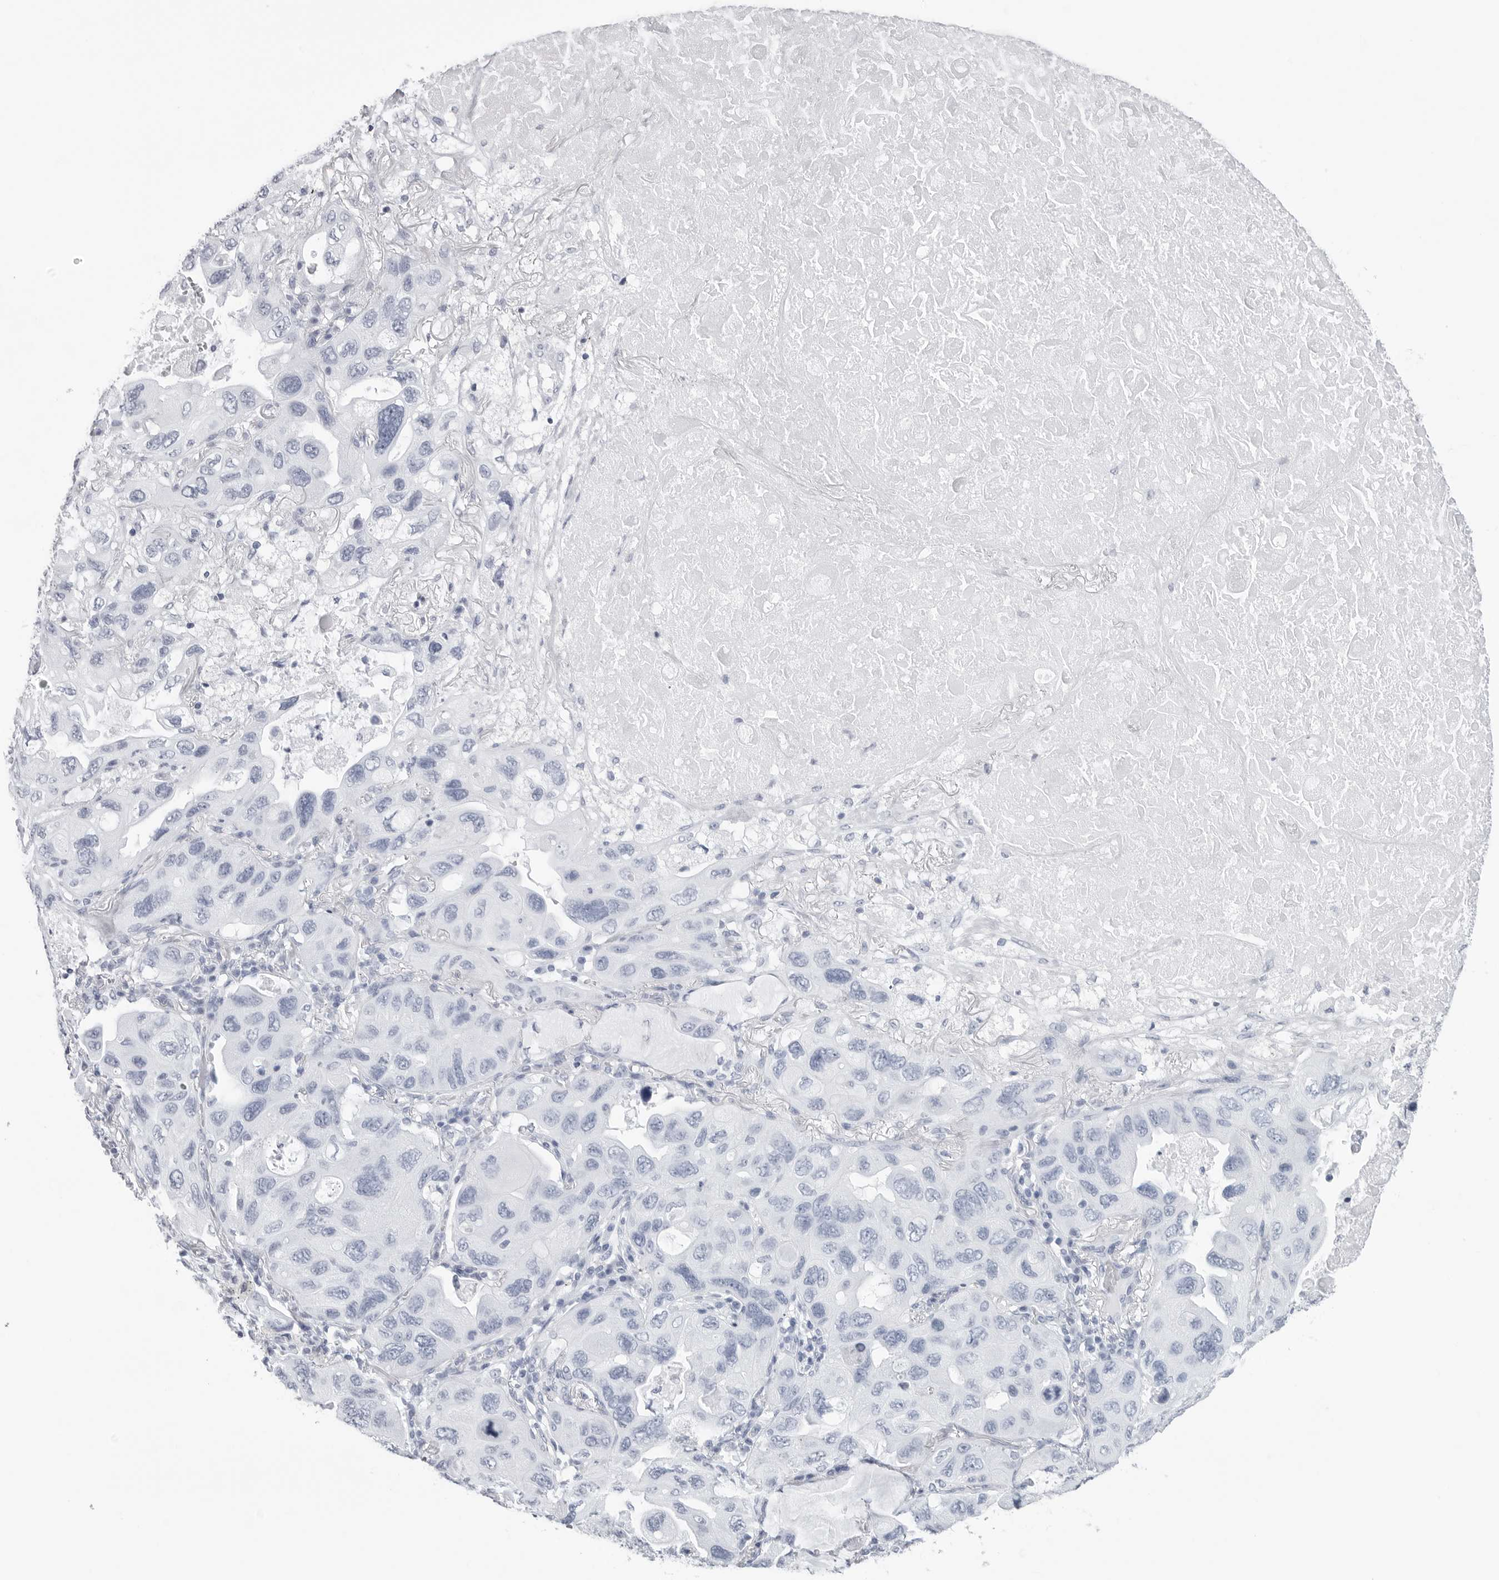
{"staining": {"intensity": "negative", "quantity": "none", "location": "none"}, "tissue": "lung cancer", "cell_type": "Tumor cells", "image_type": "cancer", "snomed": [{"axis": "morphology", "description": "Squamous cell carcinoma, NOS"}, {"axis": "topography", "description": "Lung"}], "caption": "High power microscopy micrograph of an immunohistochemistry (IHC) micrograph of lung cancer, revealing no significant positivity in tumor cells.", "gene": "CST2", "patient": {"sex": "female", "age": 73}}